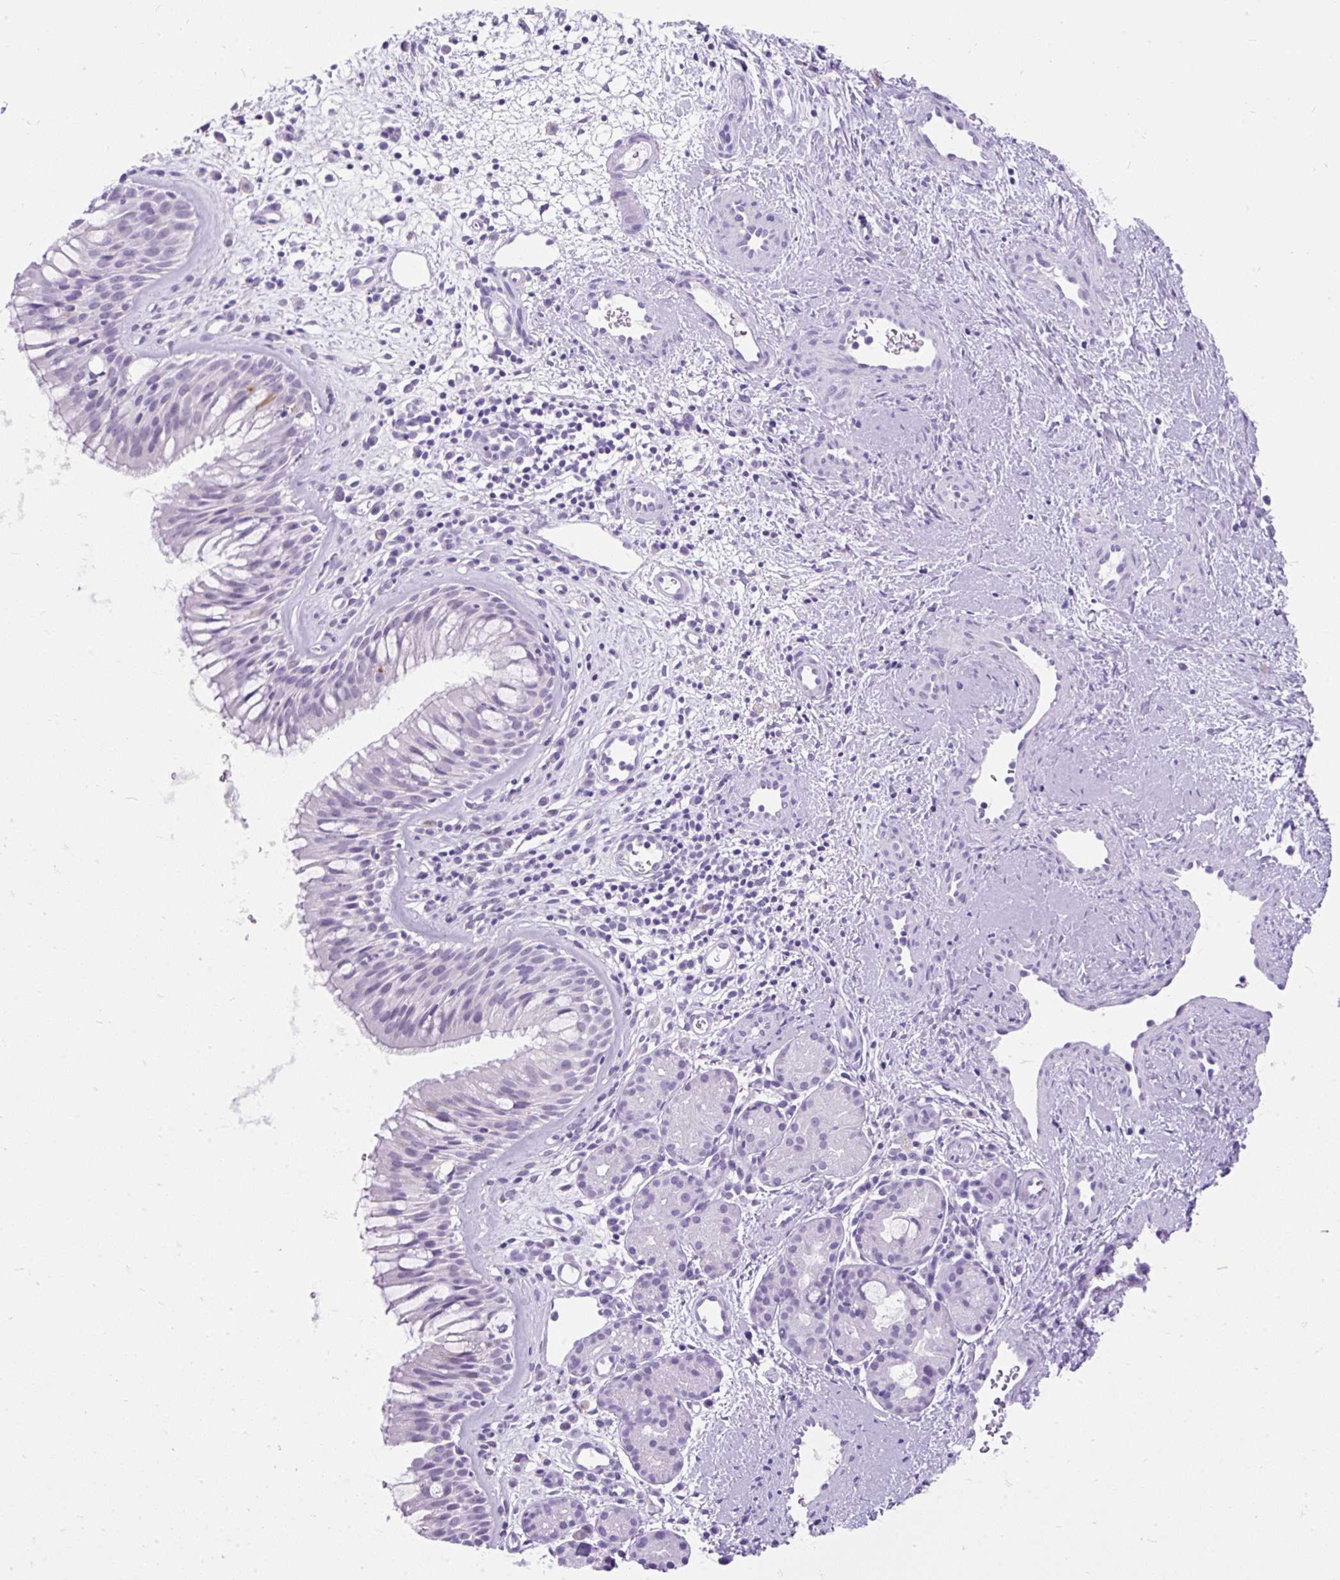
{"staining": {"intensity": "moderate", "quantity": "<25%", "location": "cytoplasmic/membranous"}, "tissue": "nasopharynx", "cell_type": "Respiratory epithelial cells", "image_type": "normal", "snomed": [{"axis": "morphology", "description": "Normal tissue, NOS"}, {"axis": "topography", "description": "Nasopharynx"}], "caption": "This image displays IHC staining of benign nasopharynx, with low moderate cytoplasmic/membranous positivity in about <25% of respiratory epithelial cells.", "gene": "SCGB1A1", "patient": {"sex": "male", "age": 65}}